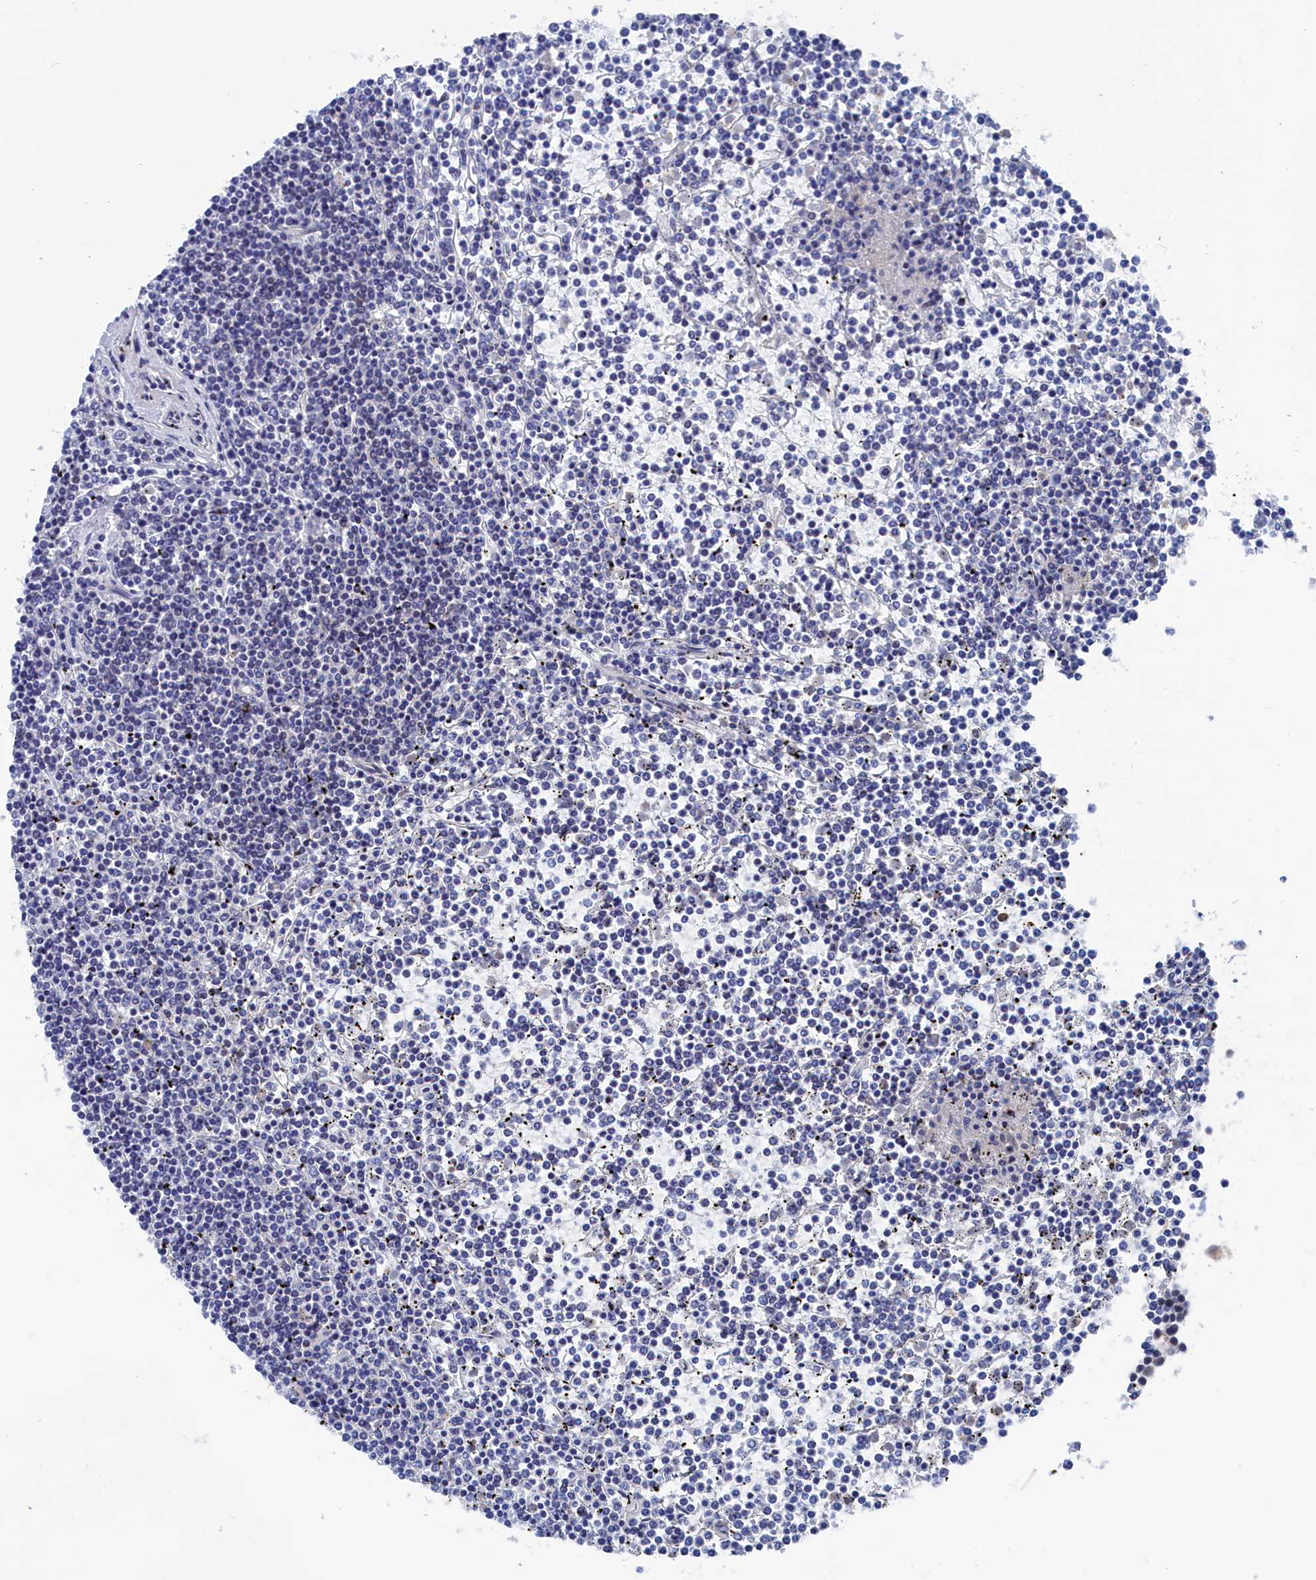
{"staining": {"intensity": "negative", "quantity": "none", "location": "none"}, "tissue": "lymphoma", "cell_type": "Tumor cells", "image_type": "cancer", "snomed": [{"axis": "morphology", "description": "Malignant lymphoma, non-Hodgkin's type, Low grade"}, {"axis": "topography", "description": "Spleen"}], "caption": "High magnification brightfield microscopy of lymphoma stained with DAB (brown) and counterstained with hematoxylin (blue): tumor cells show no significant expression.", "gene": "MARCHF3", "patient": {"sex": "female", "age": 19}}